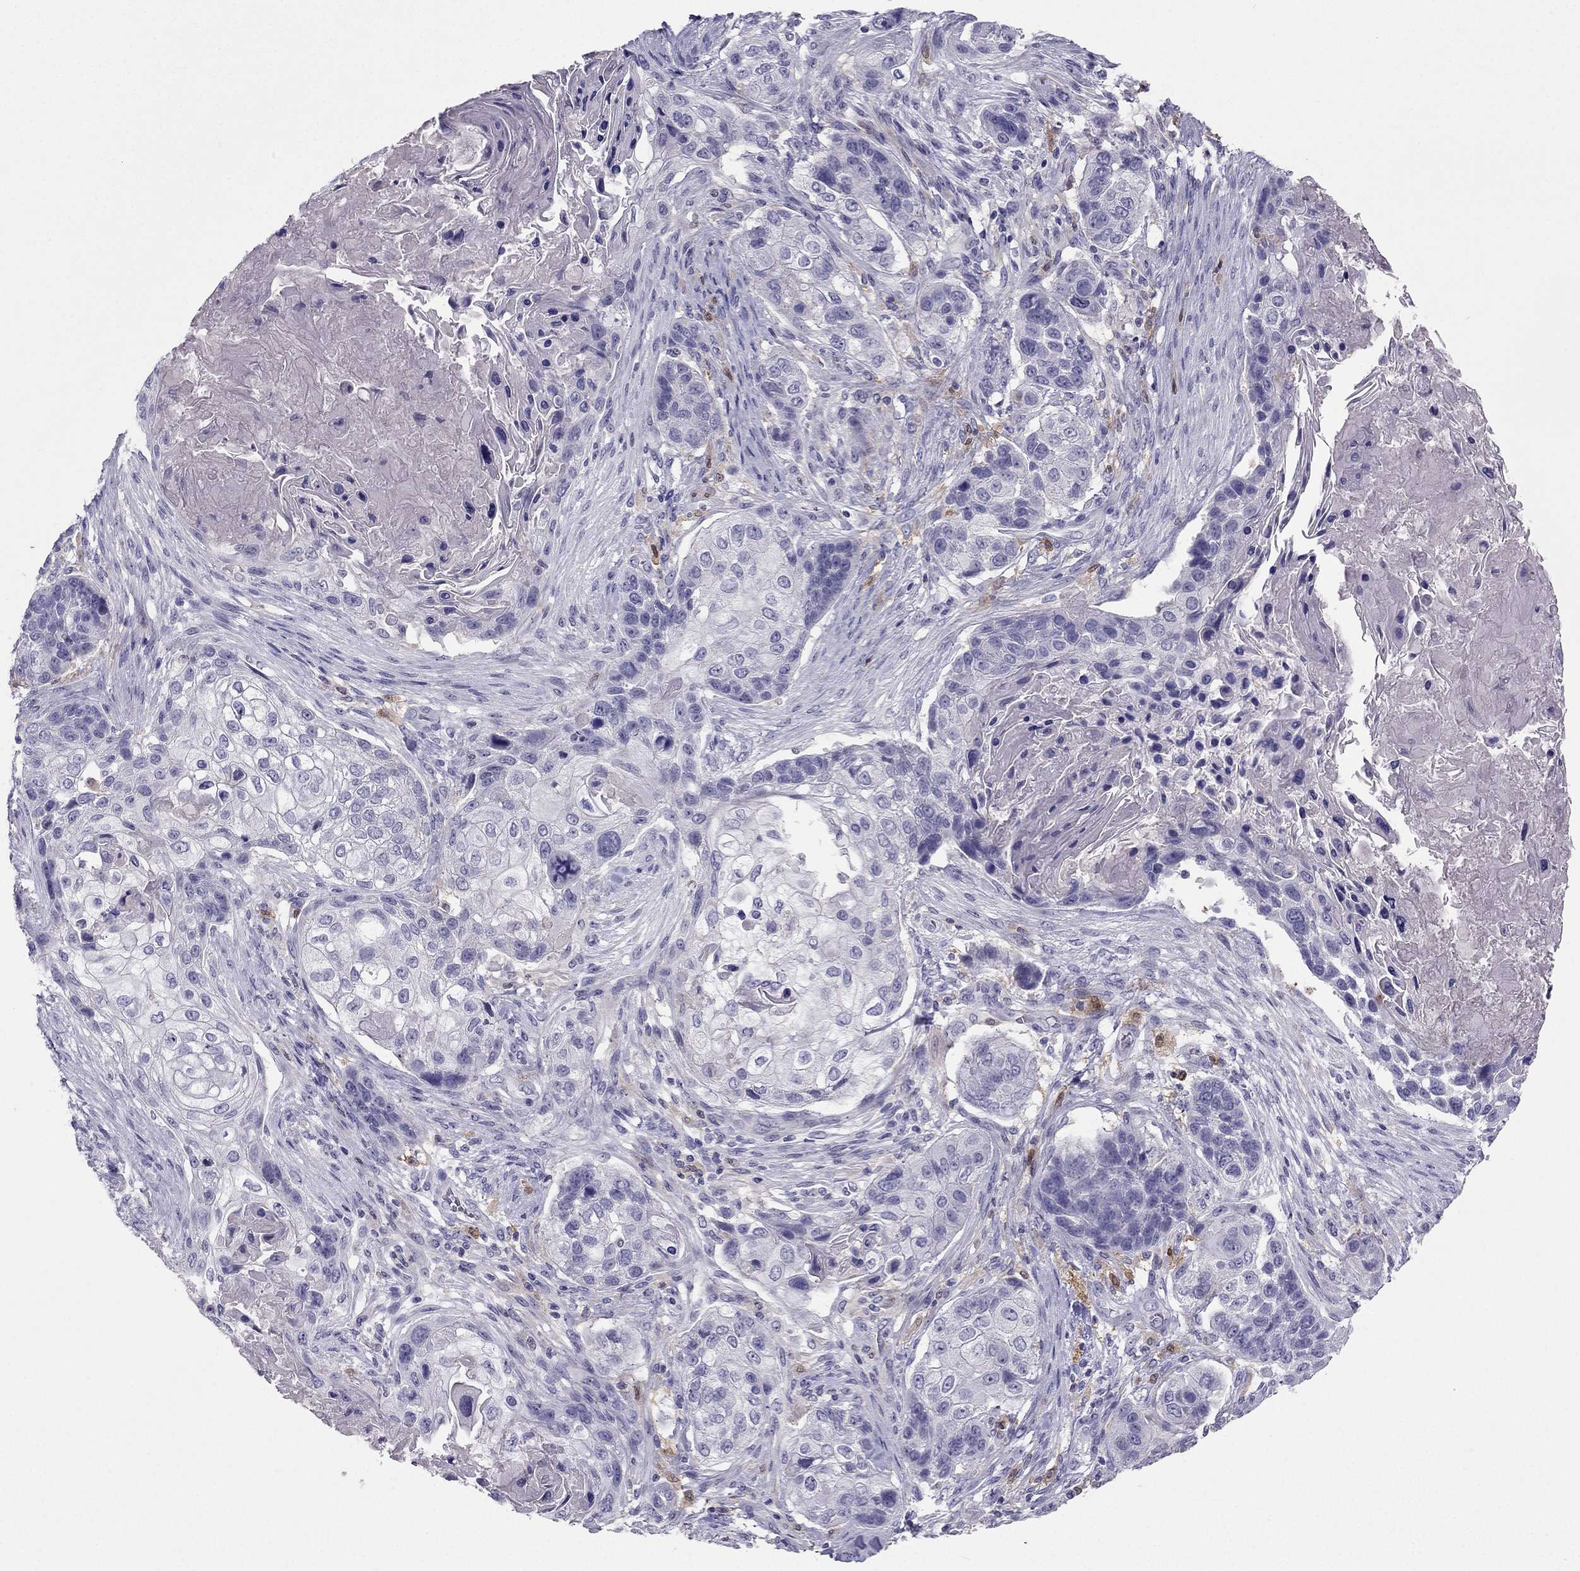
{"staining": {"intensity": "negative", "quantity": "none", "location": "none"}, "tissue": "lung cancer", "cell_type": "Tumor cells", "image_type": "cancer", "snomed": [{"axis": "morphology", "description": "Squamous cell carcinoma, NOS"}, {"axis": "topography", "description": "Lung"}], "caption": "An image of lung cancer (squamous cell carcinoma) stained for a protein demonstrates no brown staining in tumor cells.", "gene": "LMTK3", "patient": {"sex": "male", "age": 69}}